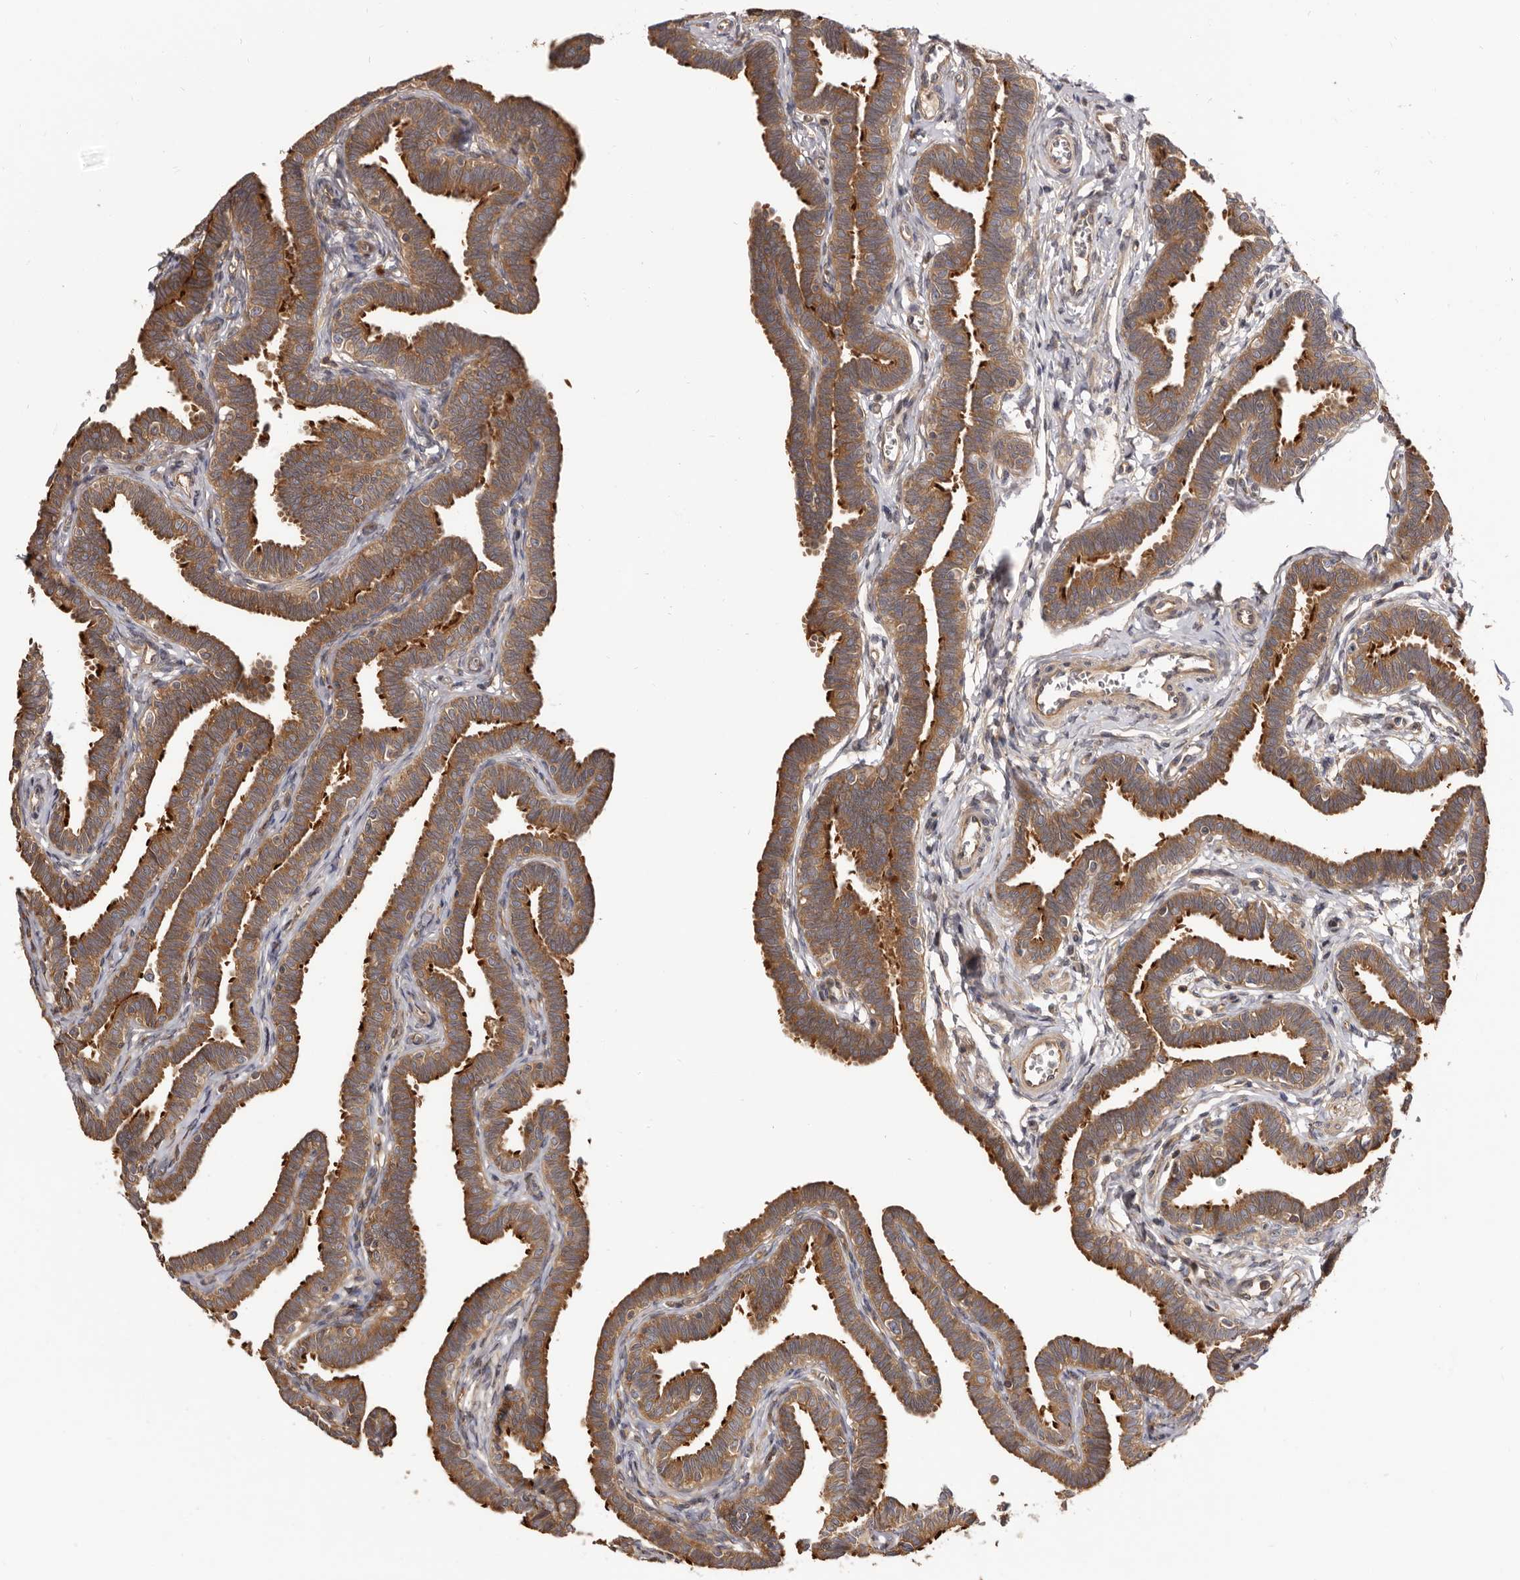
{"staining": {"intensity": "strong", "quantity": ">75%", "location": "cytoplasmic/membranous"}, "tissue": "fallopian tube", "cell_type": "Glandular cells", "image_type": "normal", "snomed": [{"axis": "morphology", "description": "Normal tissue, NOS"}, {"axis": "topography", "description": "Fallopian tube"}, {"axis": "topography", "description": "Ovary"}], "caption": "Approximately >75% of glandular cells in unremarkable fallopian tube display strong cytoplasmic/membranous protein staining as visualized by brown immunohistochemical staining.", "gene": "ADAMTS20", "patient": {"sex": "female", "age": 23}}